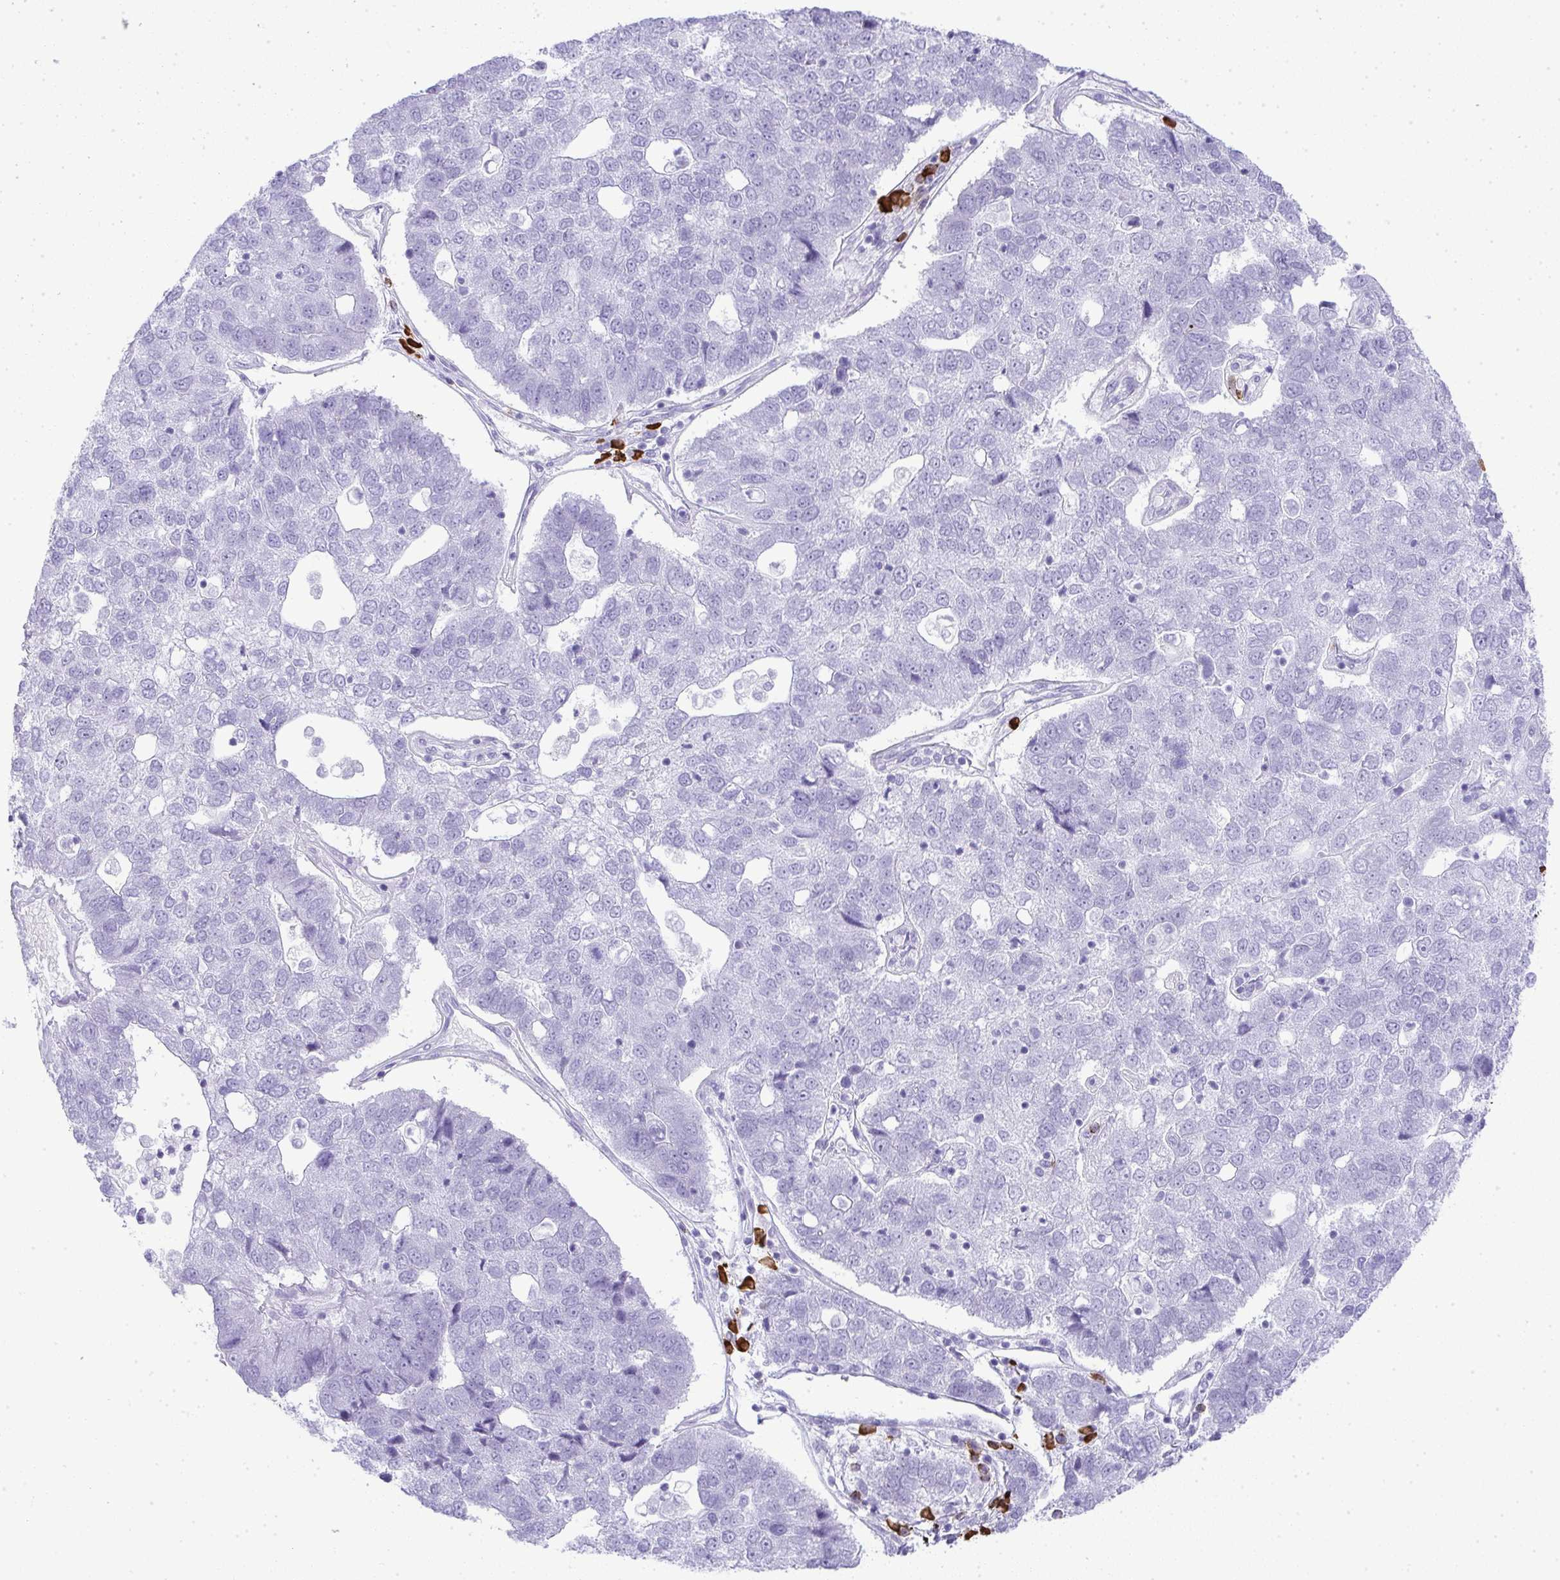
{"staining": {"intensity": "negative", "quantity": "none", "location": "none"}, "tissue": "pancreatic cancer", "cell_type": "Tumor cells", "image_type": "cancer", "snomed": [{"axis": "morphology", "description": "Adenocarcinoma, NOS"}, {"axis": "topography", "description": "Pancreas"}], "caption": "DAB immunohistochemical staining of human adenocarcinoma (pancreatic) exhibits no significant expression in tumor cells.", "gene": "CDADC1", "patient": {"sex": "female", "age": 61}}